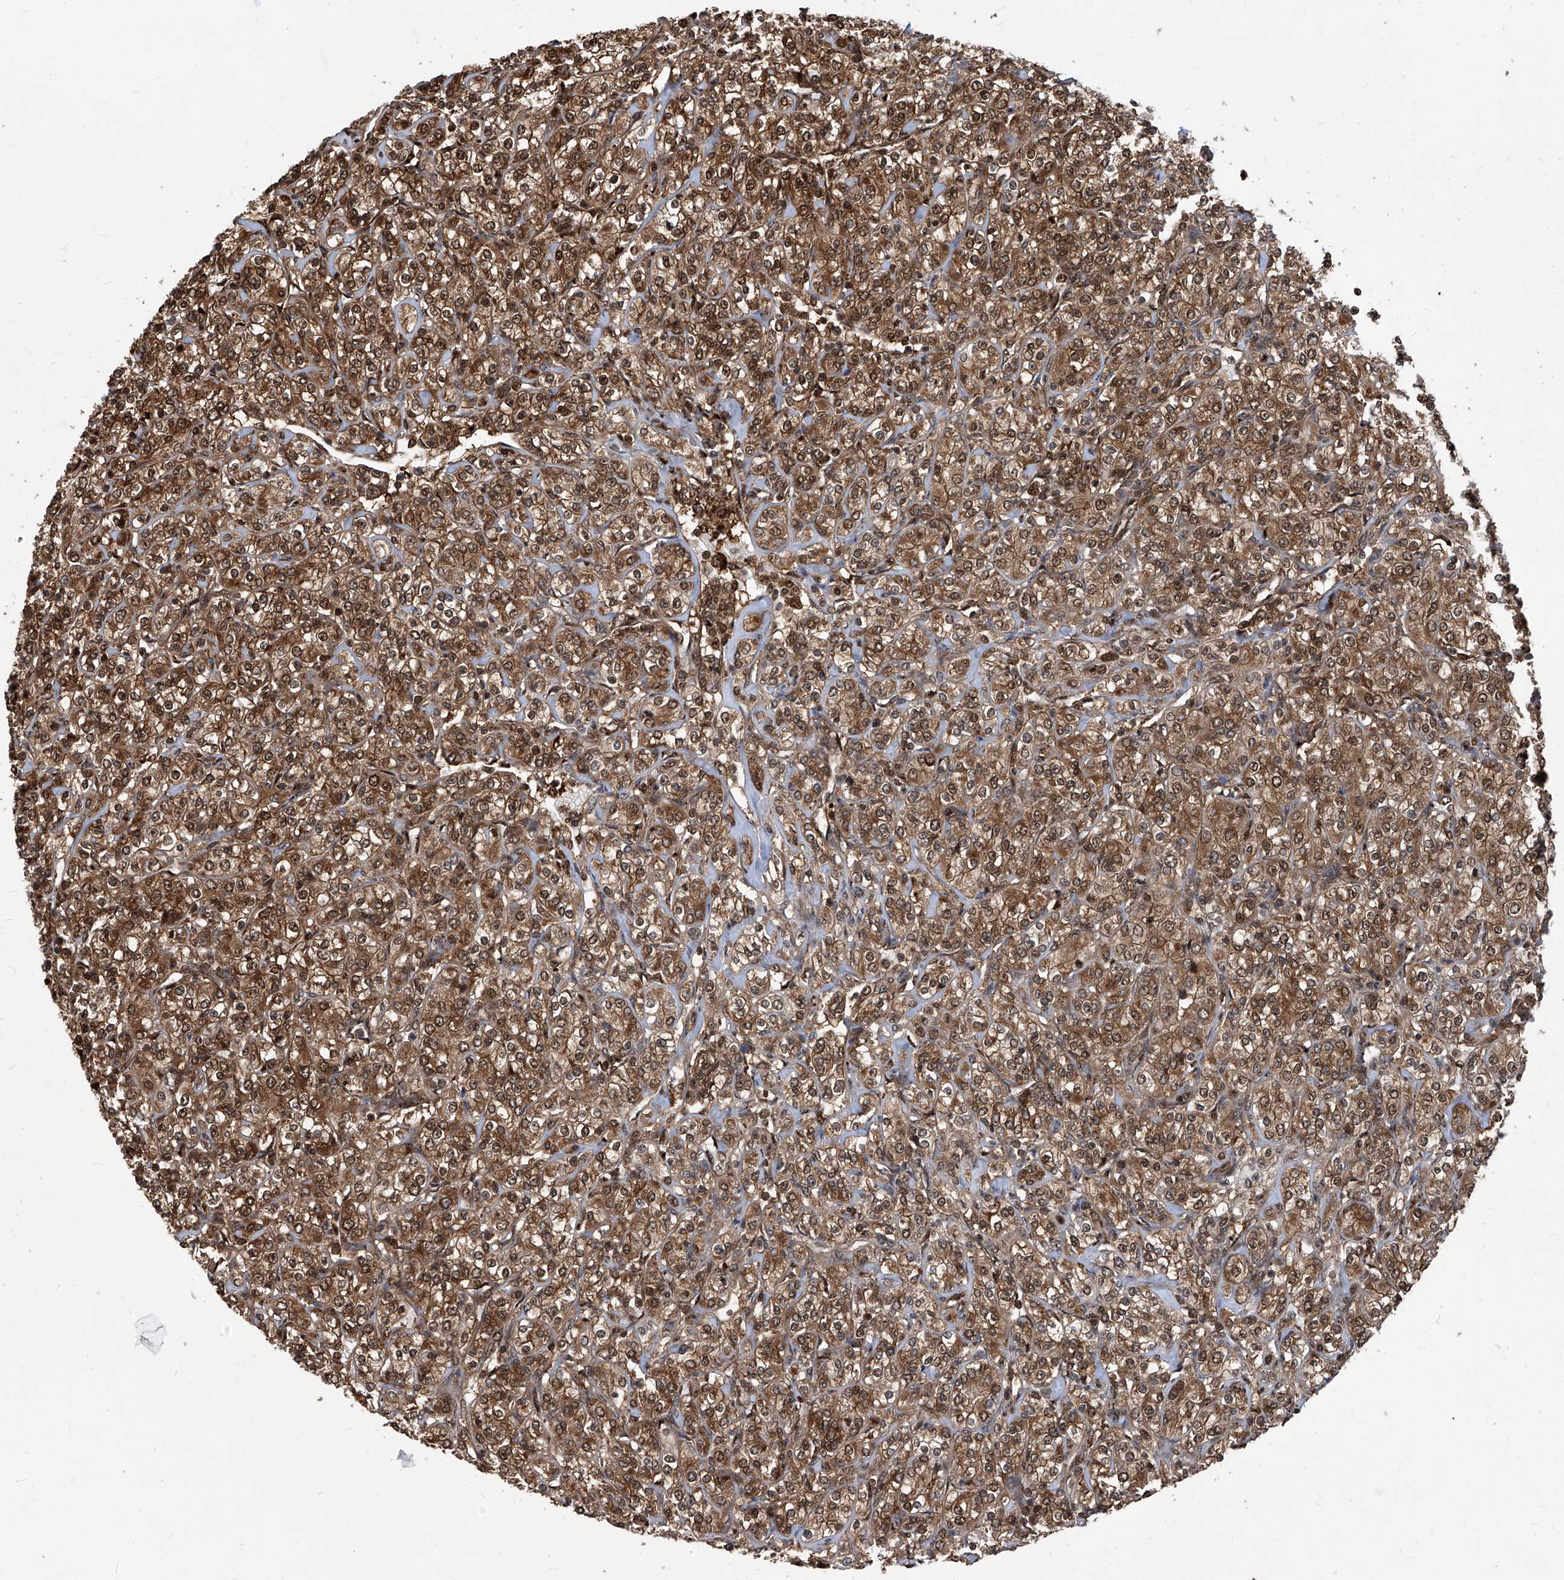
{"staining": {"intensity": "moderate", "quantity": ">75%", "location": "cytoplasmic/membranous,nuclear"}, "tissue": "renal cancer", "cell_type": "Tumor cells", "image_type": "cancer", "snomed": [{"axis": "morphology", "description": "Adenocarcinoma, NOS"}, {"axis": "topography", "description": "Kidney"}], "caption": "High-magnification brightfield microscopy of renal adenocarcinoma stained with DAB (3,3'-diaminobenzidine) (brown) and counterstained with hematoxylin (blue). tumor cells exhibit moderate cytoplasmic/membranous and nuclear staining is appreciated in about>75% of cells.", "gene": "PSMB1", "patient": {"sex": "male", "age": 77}}